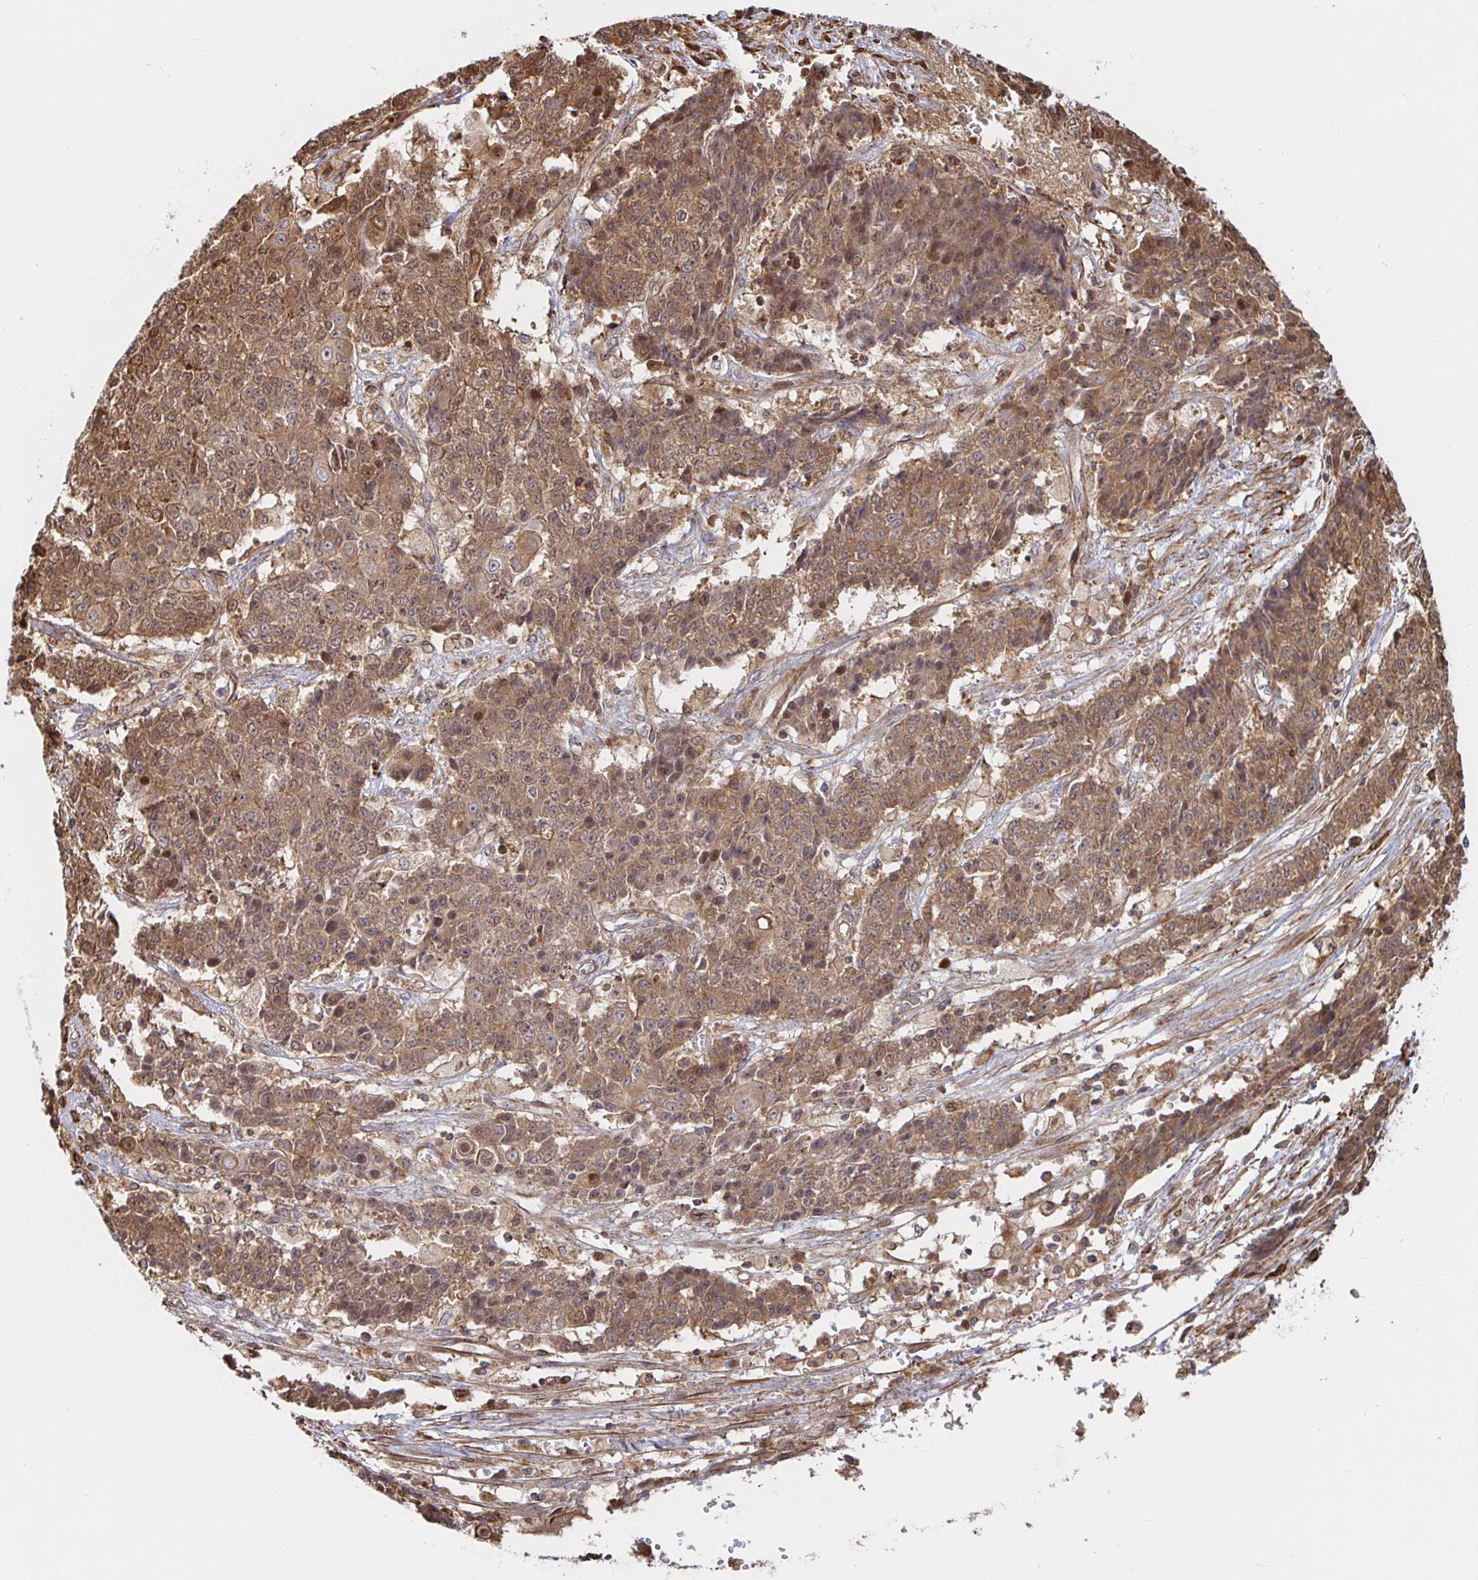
{"staining": {"intensity": "moderate", "quantity": ">75%", "location": "cytoplasmic/membranous,nuclear"}, "tissue": "ovarian cancer", "cell_type": "Tumor cells", "image_type": "cancer", "snomed": [{"axis": "morphology", "description": "Carcinoma, endometroid"}, {"axis": "topography", "description": "Ovary"}], "caption": "Immunohistochemistry photomicrograph of neoplastic tissue: endometroid carcinoma (ovarian) stained using IHC demonstrates medium levels of moderate protein expression localized specifically in the cytoplasmic/membranous and nuclear of tumor cells, appearing as a cytoplasmic/membranous and nuclear brown color.", "gene": "STRAP", "patient": {"sex": "female", "age": 42}}